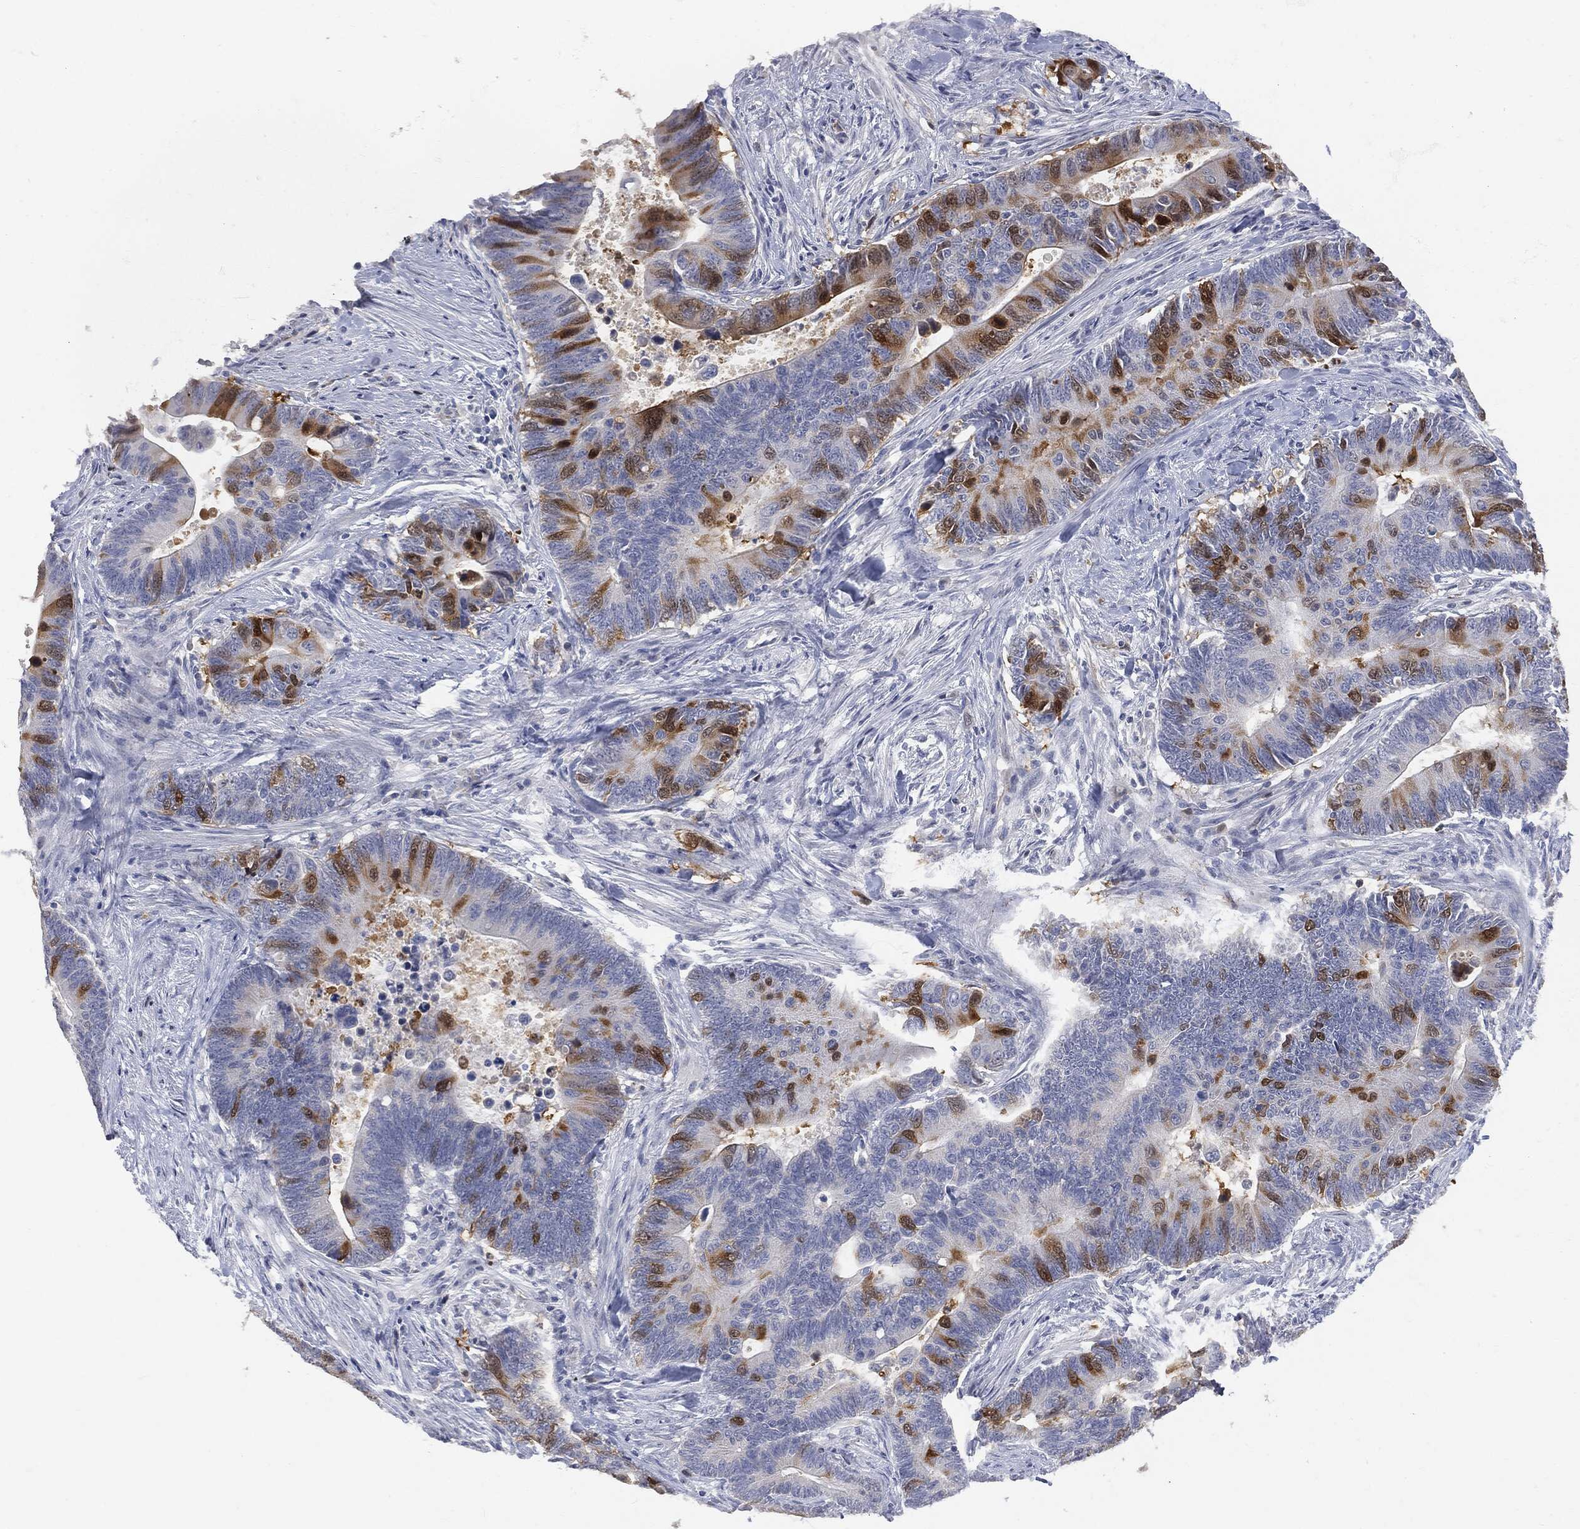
{"staining": {"intensity": "strong", "quantity": "25%-75%", "location": "cytoplasmic/membranous"}, "tissue": "colorectal cancer", "cell_type": "Tumor cells", "image_type": "cancer", "snomed": [{"axis": "morphology", "description": "Adenocarcinoma, NOS"}, {"axis": "topography", "description": "Colon"}], "caption": "Immunohistochemistry (IHC) staining of adenocarcinoma (colorectal), which exhibits high levels of strong cytoplasmic/membranous staining in approximately 25%-75% of tumor cells indicating strong cytoplasmic/membranous protein expression. The staining was performed using DAB (3,3'-diaminobenzidine) (brown) for protein detection and nuclei were counterstained in hematoxylin (blue).", "gene": "UBE2C", "patient": {"sex": "male", "age": 75}}